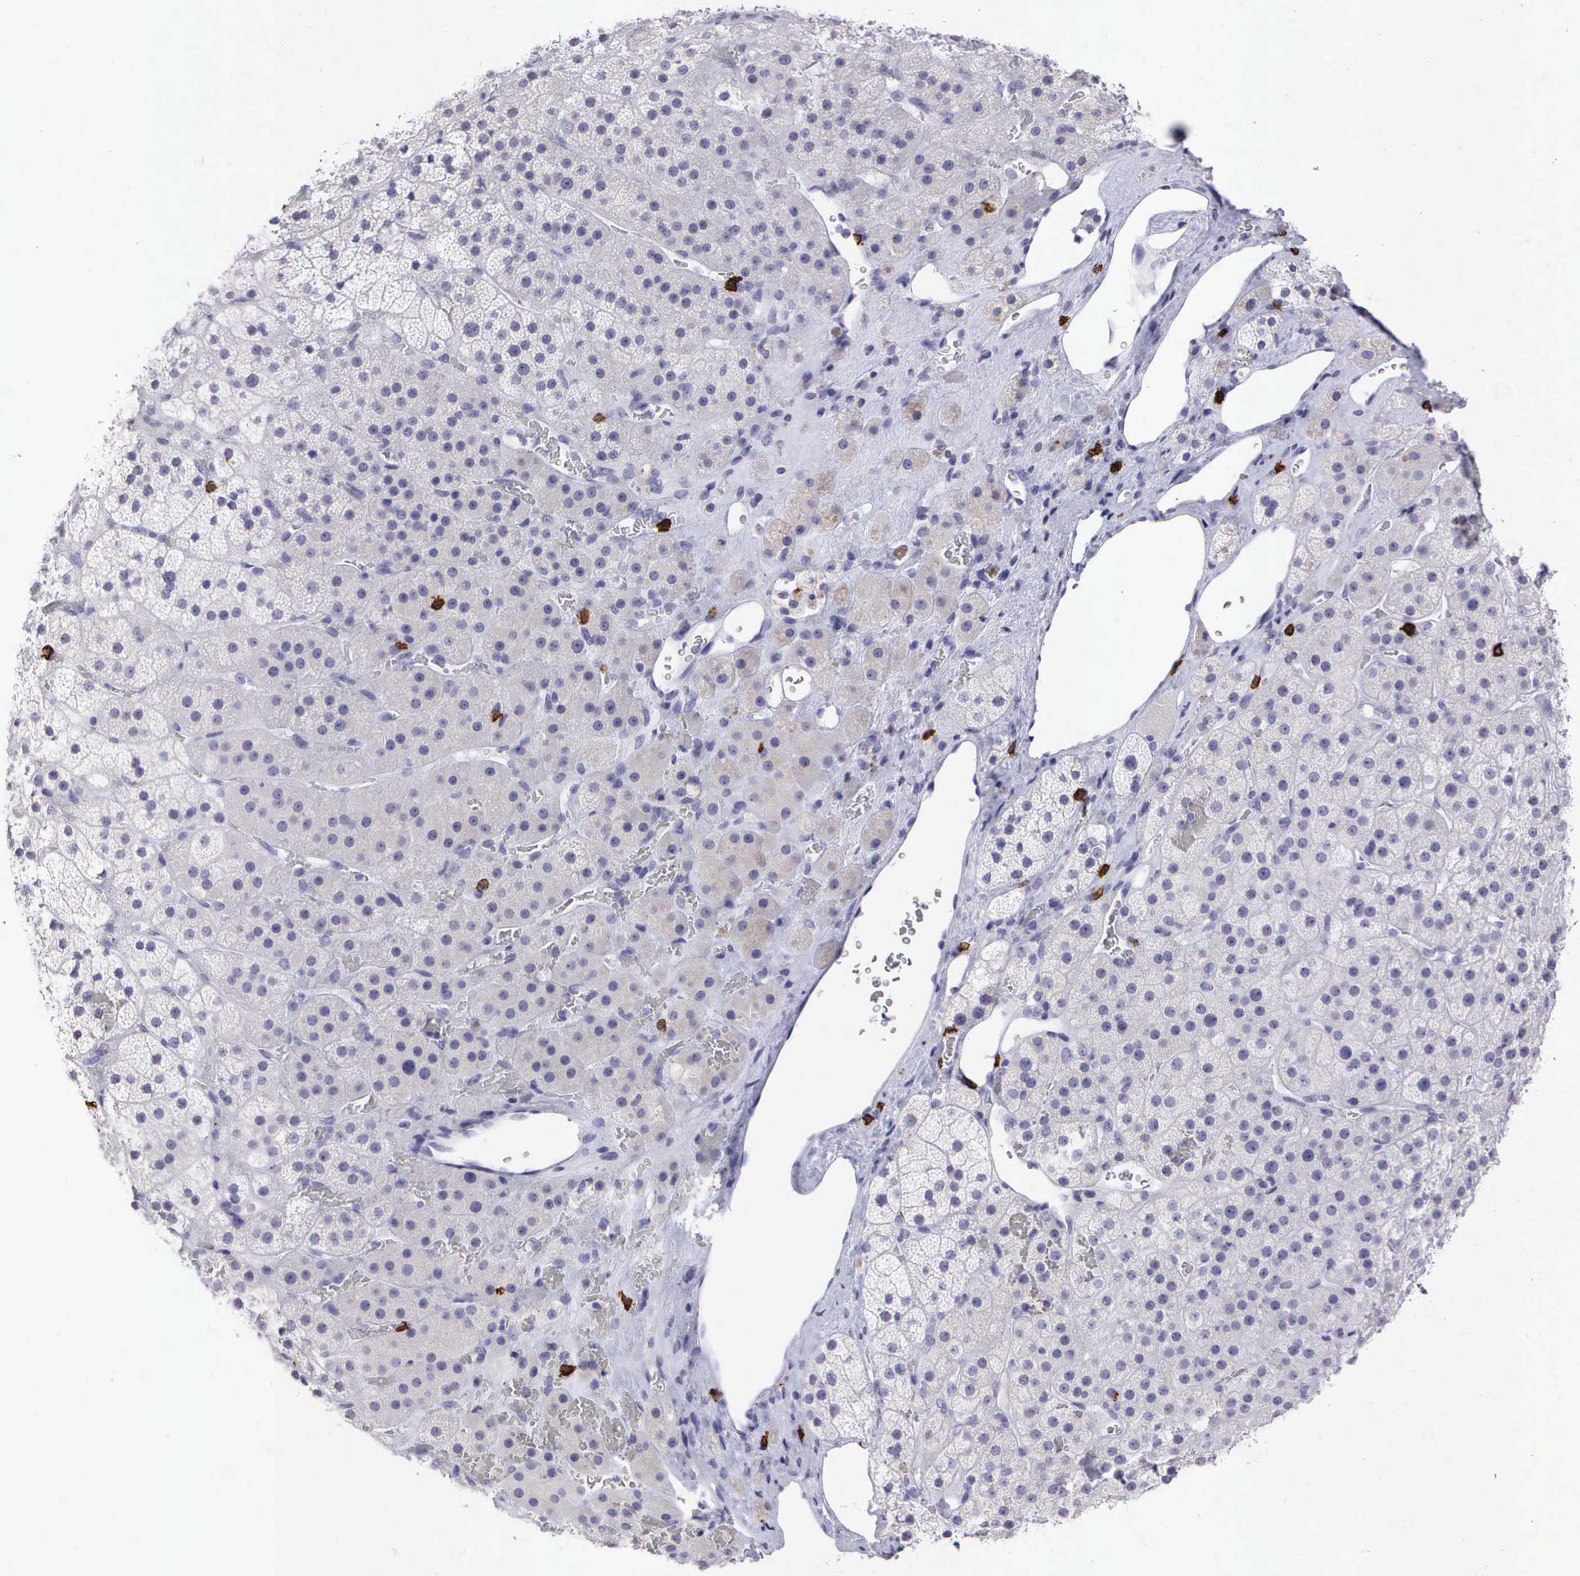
{"staining": {"intensity": "negative", "quantity": "none", "location": "none"}, "tissue": "adrenal gland", "cell_type": "Glandular cells", "image_type": "normal", "snomed": [{"axis": "morphology", "description": "Normal tissue, NOS"}, {"axis": "topography", "description": "Adrenal gland"}], "caption": "Immunohistochemical staining of unremarkable human adrenal gland displays no significant expression in glandular cells. (Immunohistochemistry (ihc), brightfield microscopy, high magnification).", "gene": "CD8A", "patient": {"sex": "male", "age": 57}}